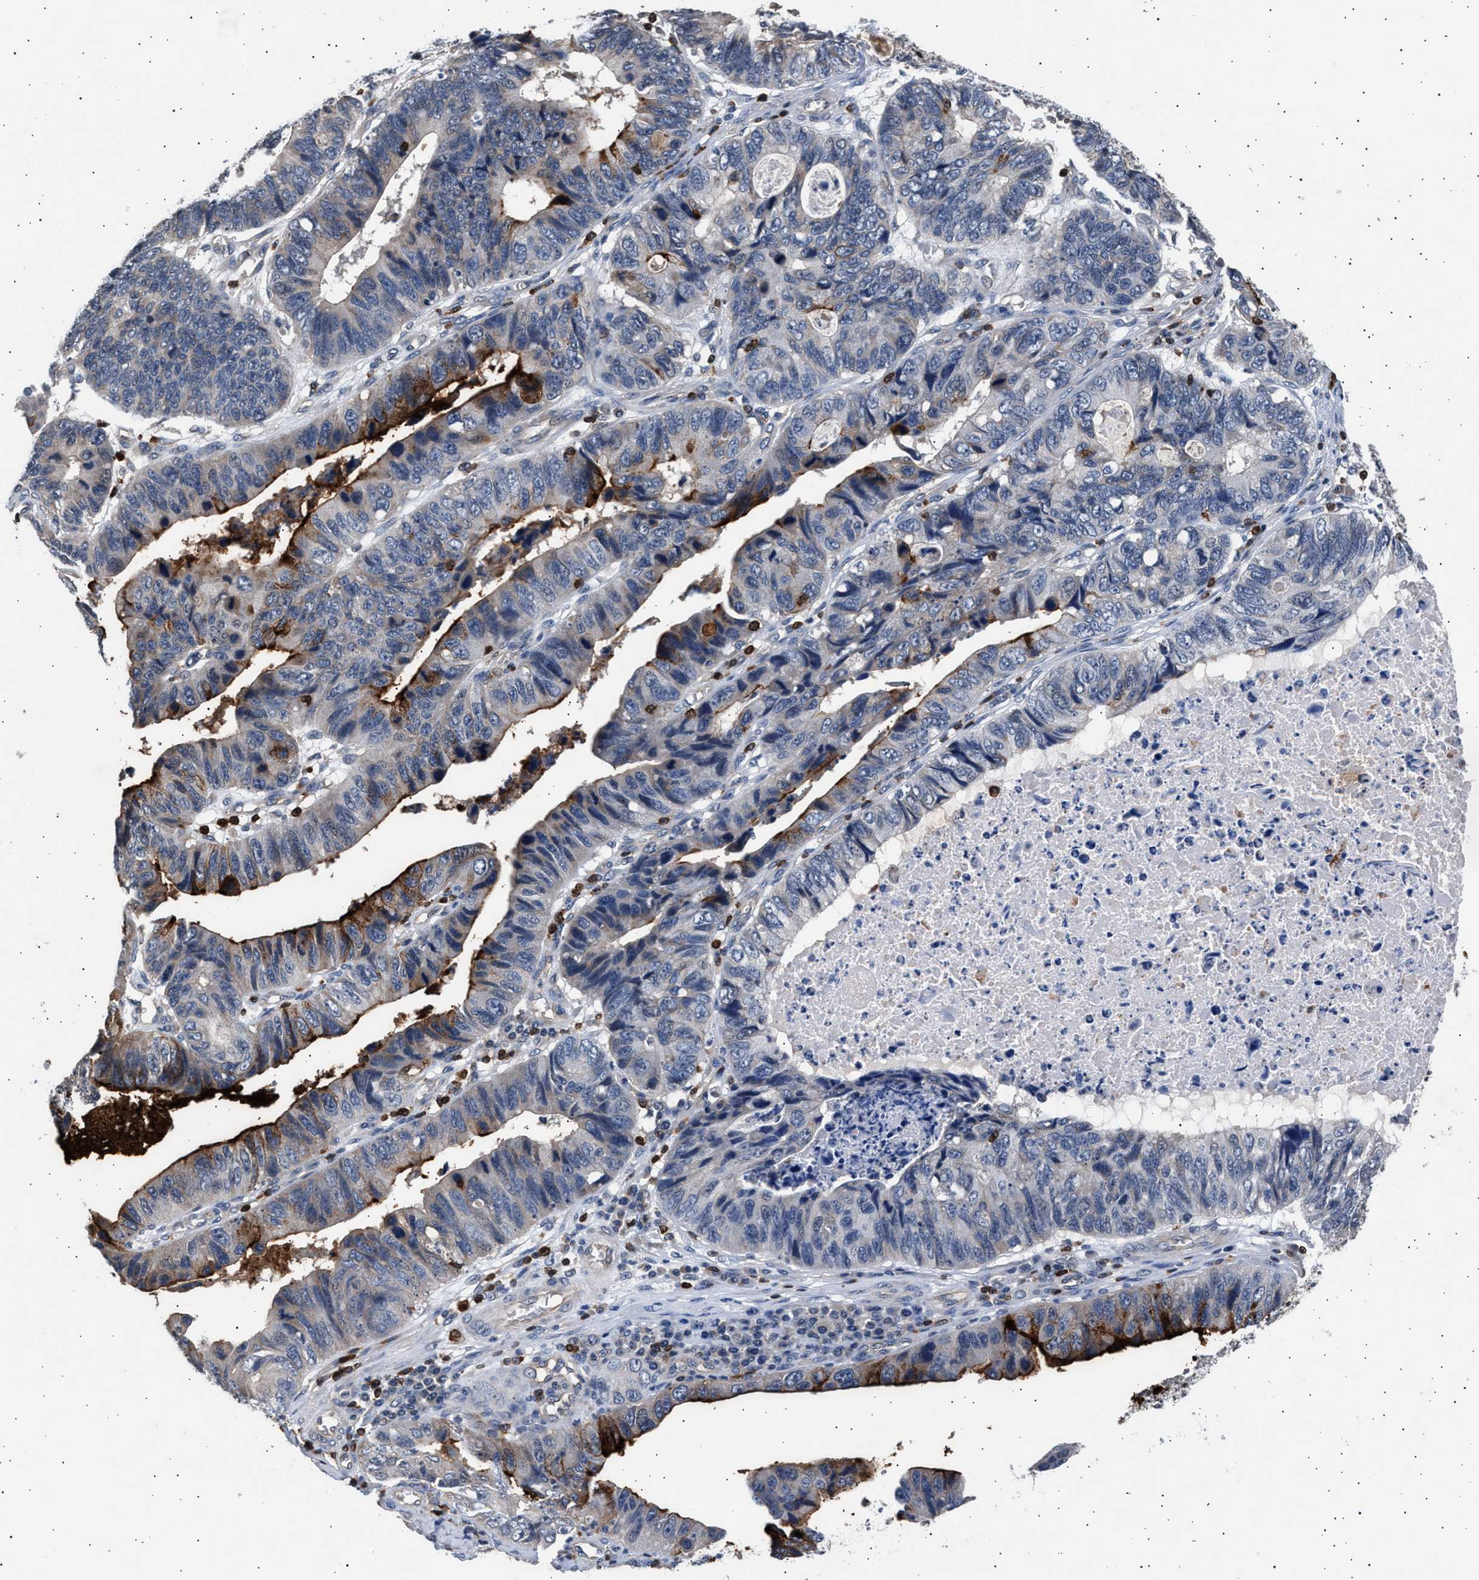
{"staining": {"intensity": "negative", "quantity": "none", "location": "none"}, "tissue": "stomach cancer", "cell_type": "Tumor cells", "image_type": "cancer", "snomed": [{"axis": "morphology", "description": "Adenocarcinoma, NOS"}, {"axis": "topography", "description": "Stomach"}], "caption": "The photomicrograph demonstrates no staining of tumor cells in adenocarcinoma (stomach). (Immunohistochemistry (ihc), brightfield microscopy, high magnification).", "gene": "GRAP2", "patient": {"sex": "male", "age": 59}}